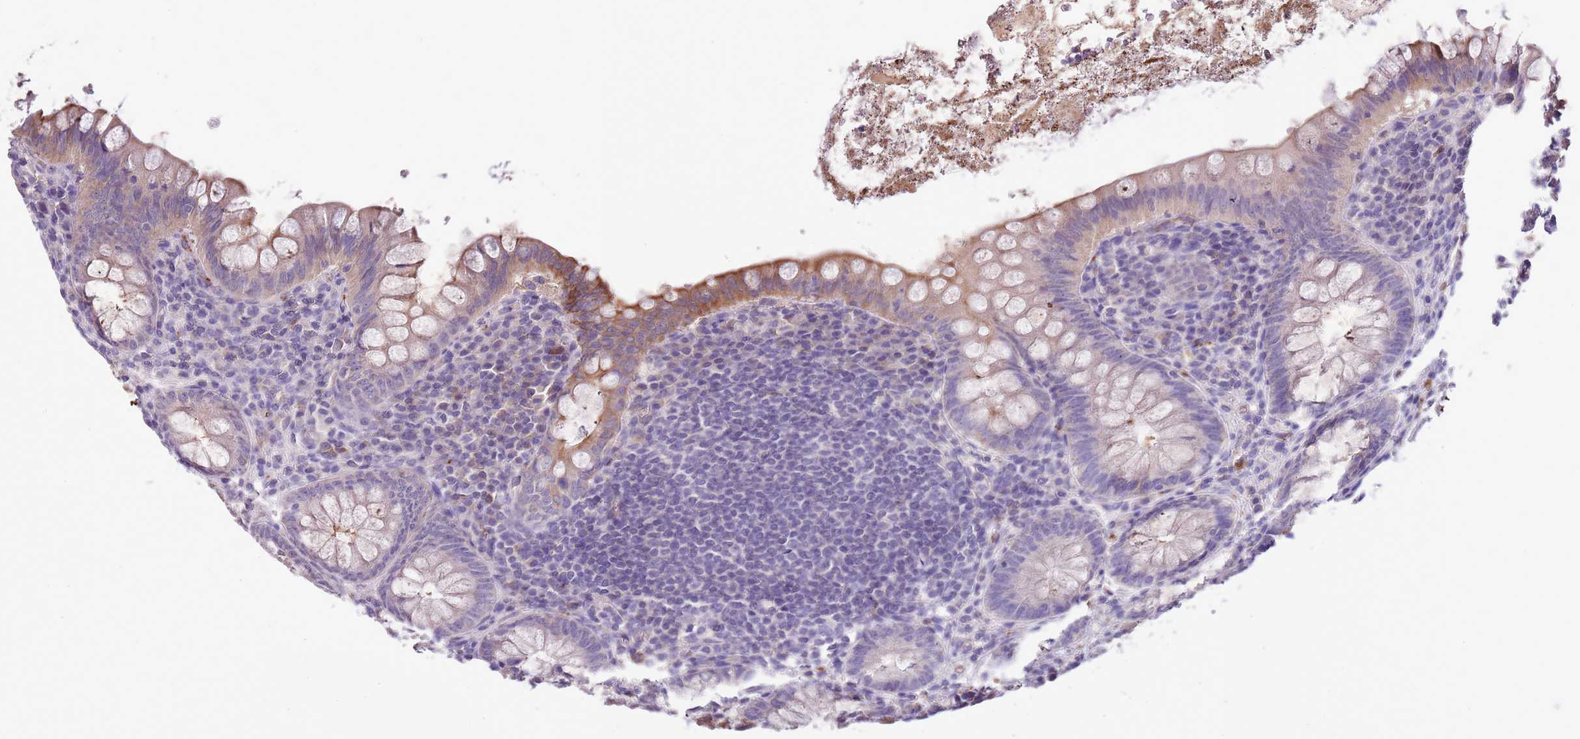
{"staining": {"intensity": "moderate", "quantity": "25%-75%", "location": "cytoplasmic/membranous"}, "tissue": "appendix", "cell_type": "Glandular cells", "image_type": "normal", "snomed": [{"axis": "morphology", "description": "Normal tissue, NOS"}, {"axis": "topography", "description": "Appendix"}], "caption": "DAB immunohistochemical staining of unremarkable human appendix reveals moderate cytoplasmic/membranous protein staining in about 25%-75% of glandular cells. (DAB (3,3'-diaminobenzidine) = brown stain, brightfield microscopy at high magnification).", "gene": "HES3", "patient": {"sex": "female", "age": 33}}